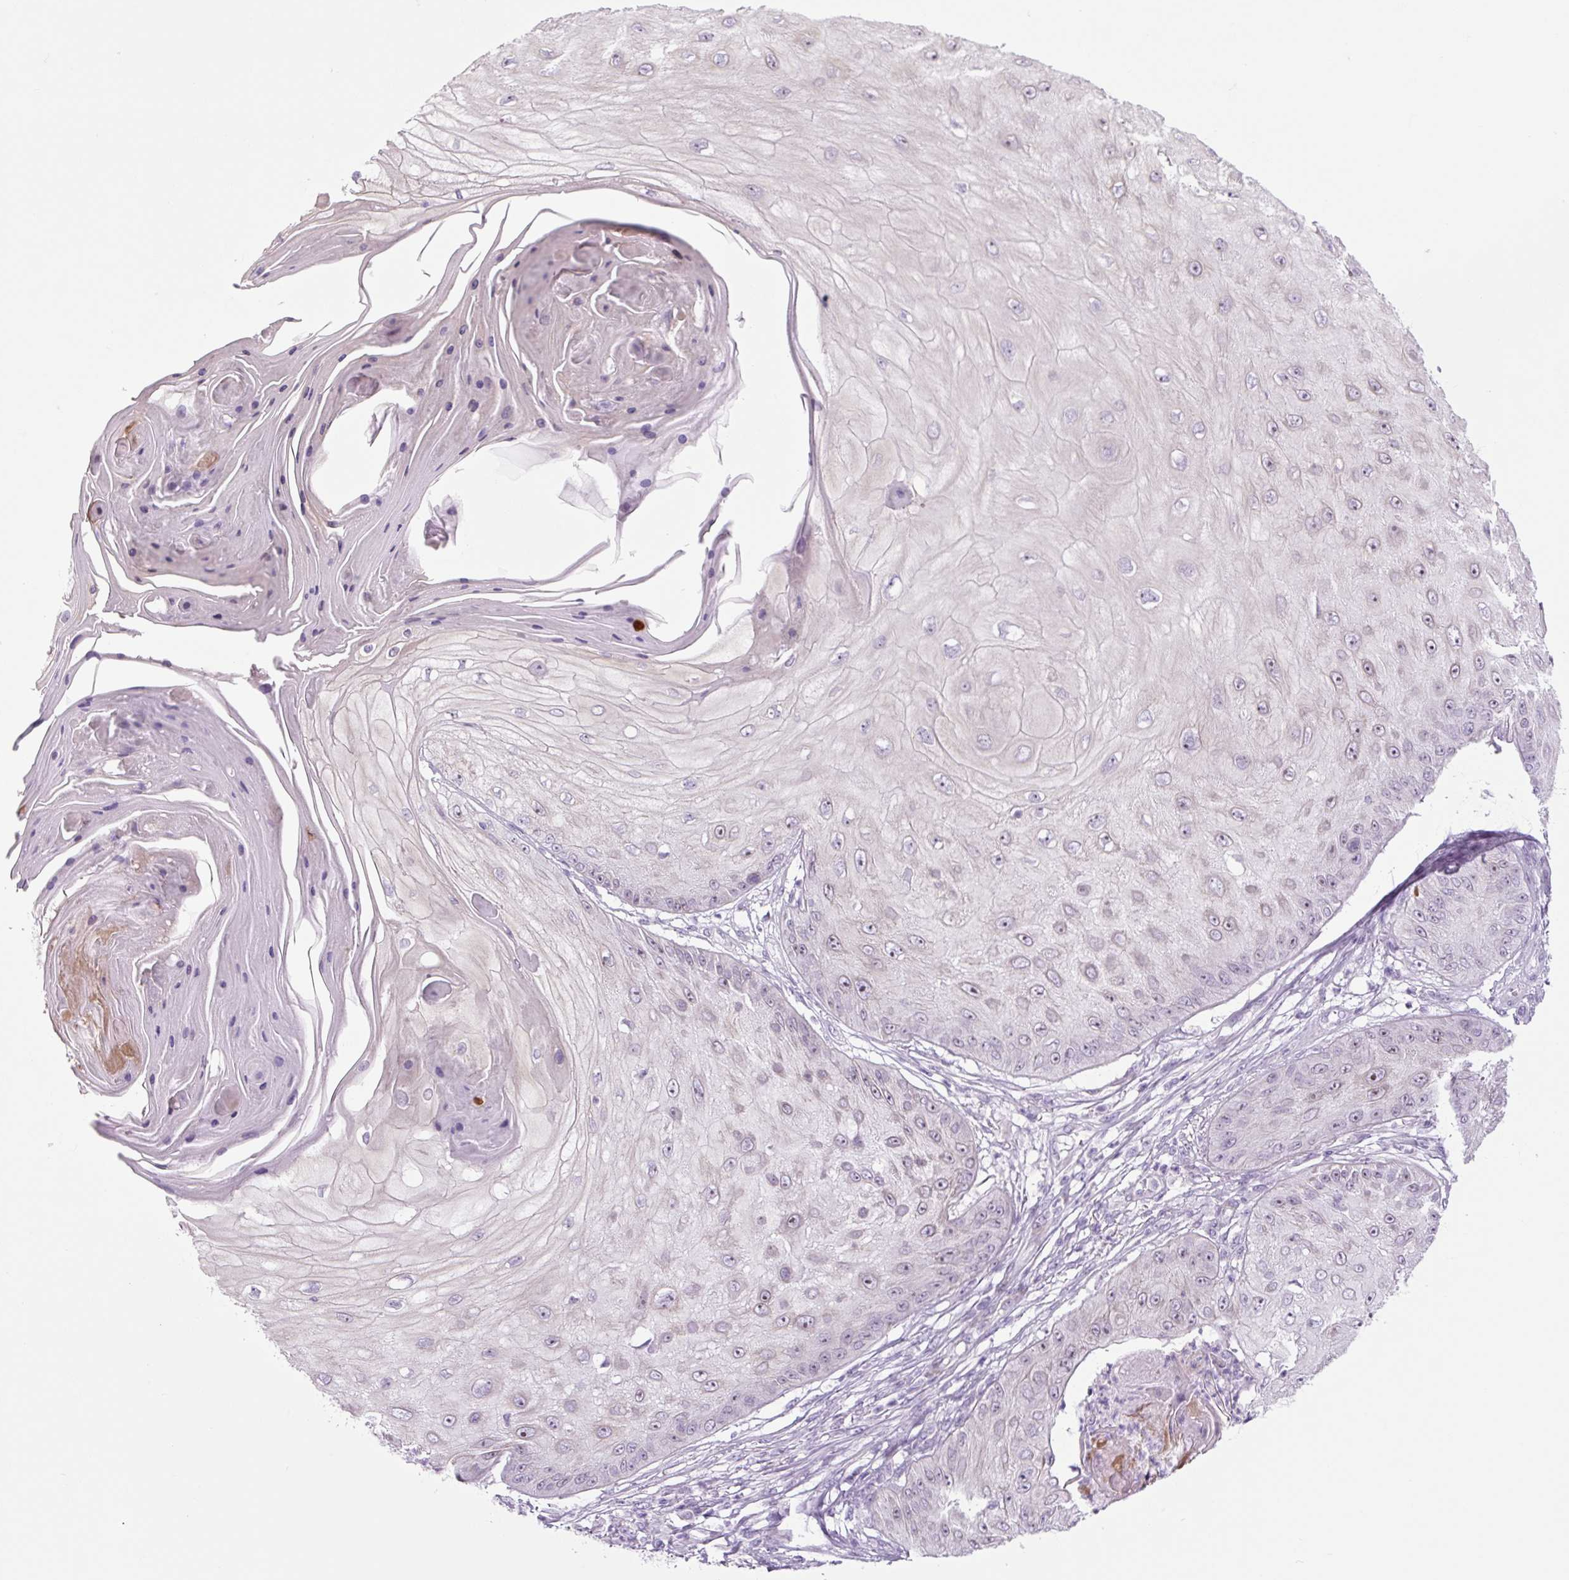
{"staining": {"intensity": "negative", "quantity": "none", "location": "none"}, "tissue": "skin cancer", "cell_type": "Tumor cells", "image_type": "cancer", "snomed": [{"axis": "morphology", "description": "Squamous cell carcinoma, NOS"}, {"axis": "topography", "description": "Skin"}], "caption": "Immunohistochemical staining of human skin squamous cell carcinoma exhibits no significant staining in tumor cells.", "gene": "RRS1", "patient": {"sex": "male", "age": 70}}